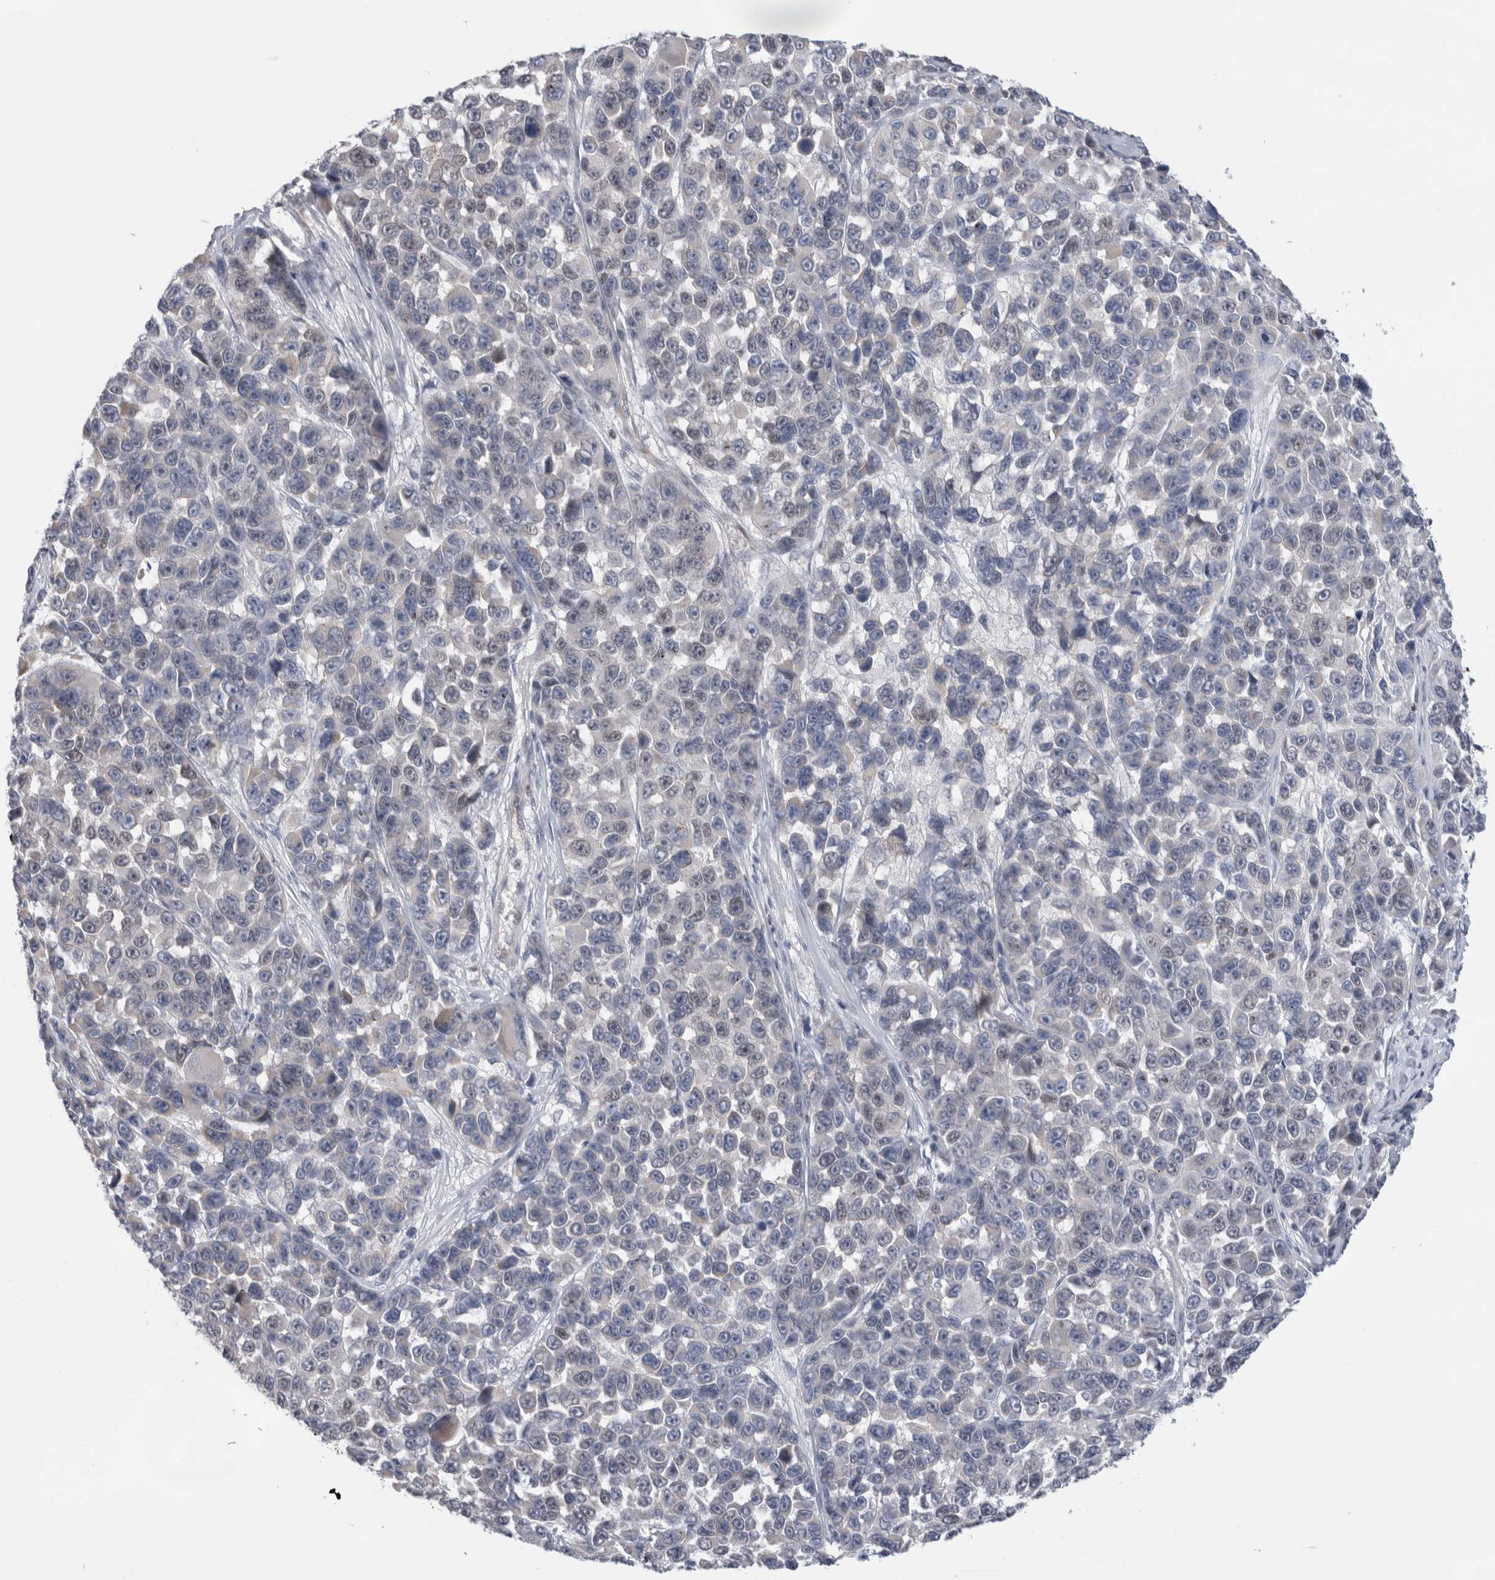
{"staining": {"intensity": "negative", "quantity": "none", "location": "none"}, "tissue": "melanoma", "cell_type": "Tumor cells", "image_type": "cancer", "snomed": [{"axis": "morphology", "description": "Malignant melanoma, NOS"}, {"axis": "topography", "description": "Skin"}], "caption": "Immunohistochemistry histopathology image of melanoma stained for a protein (brown), which shows no expression in tumor cells.", "gene": "SYTL5", "patient": {"sex": "male", "age": 53}}